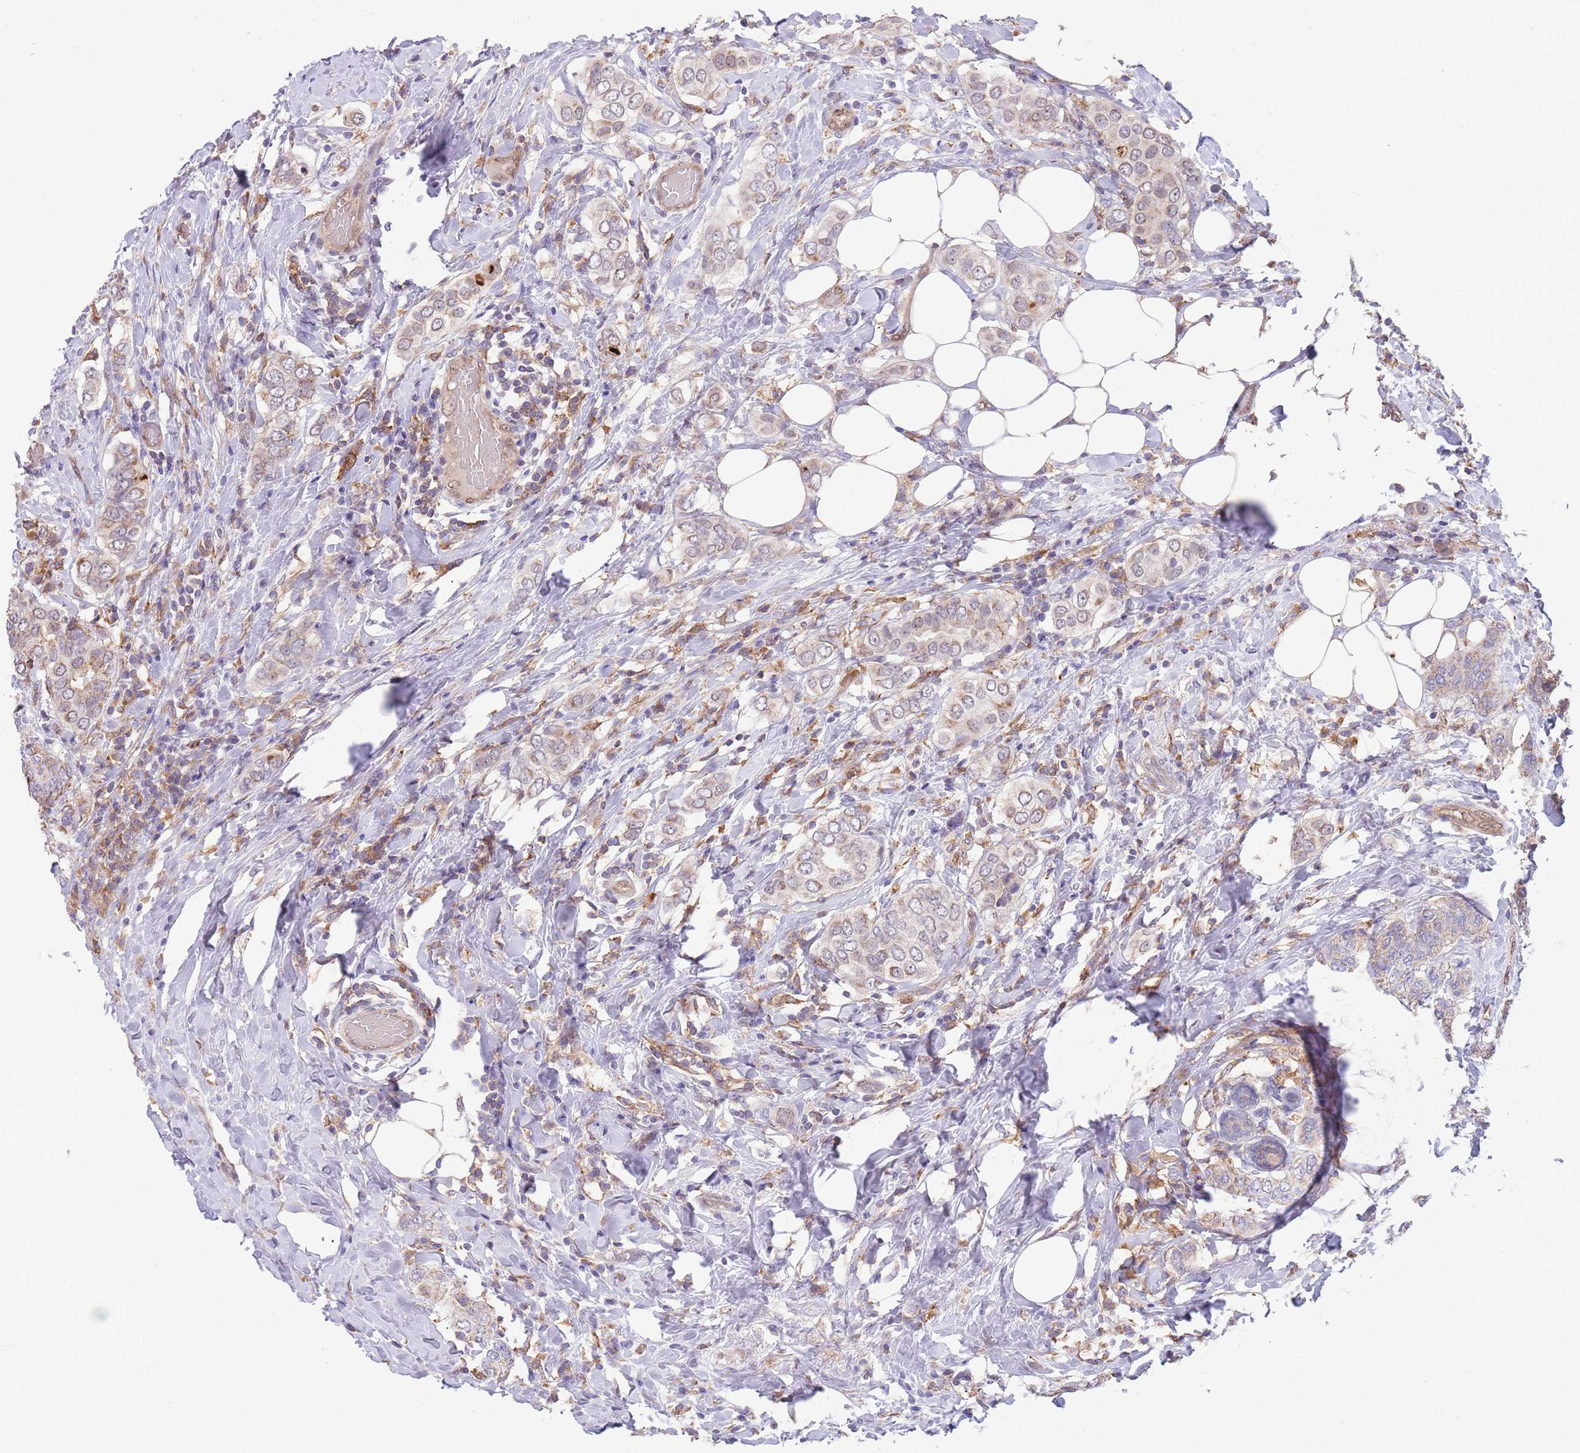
{"staining": {"intensity": "weak", "quantity": "<25%", "location": "cytoplasmic/membranous"}, "tissue": "breast cancer", "cell_type": "Tumor cells", "image_type": "cancer", "snomed": [{"axis": "morphology", "description": "Lobular carcinoma"}, {"axis": "topography", "description": "Breast"}], "caption": "This is an IHC histopathology image of lobular carcinoma (breast). There is no expression in tumor cells.", "gene": "DDT", "patient": {"sex": "female", "age": 51}}